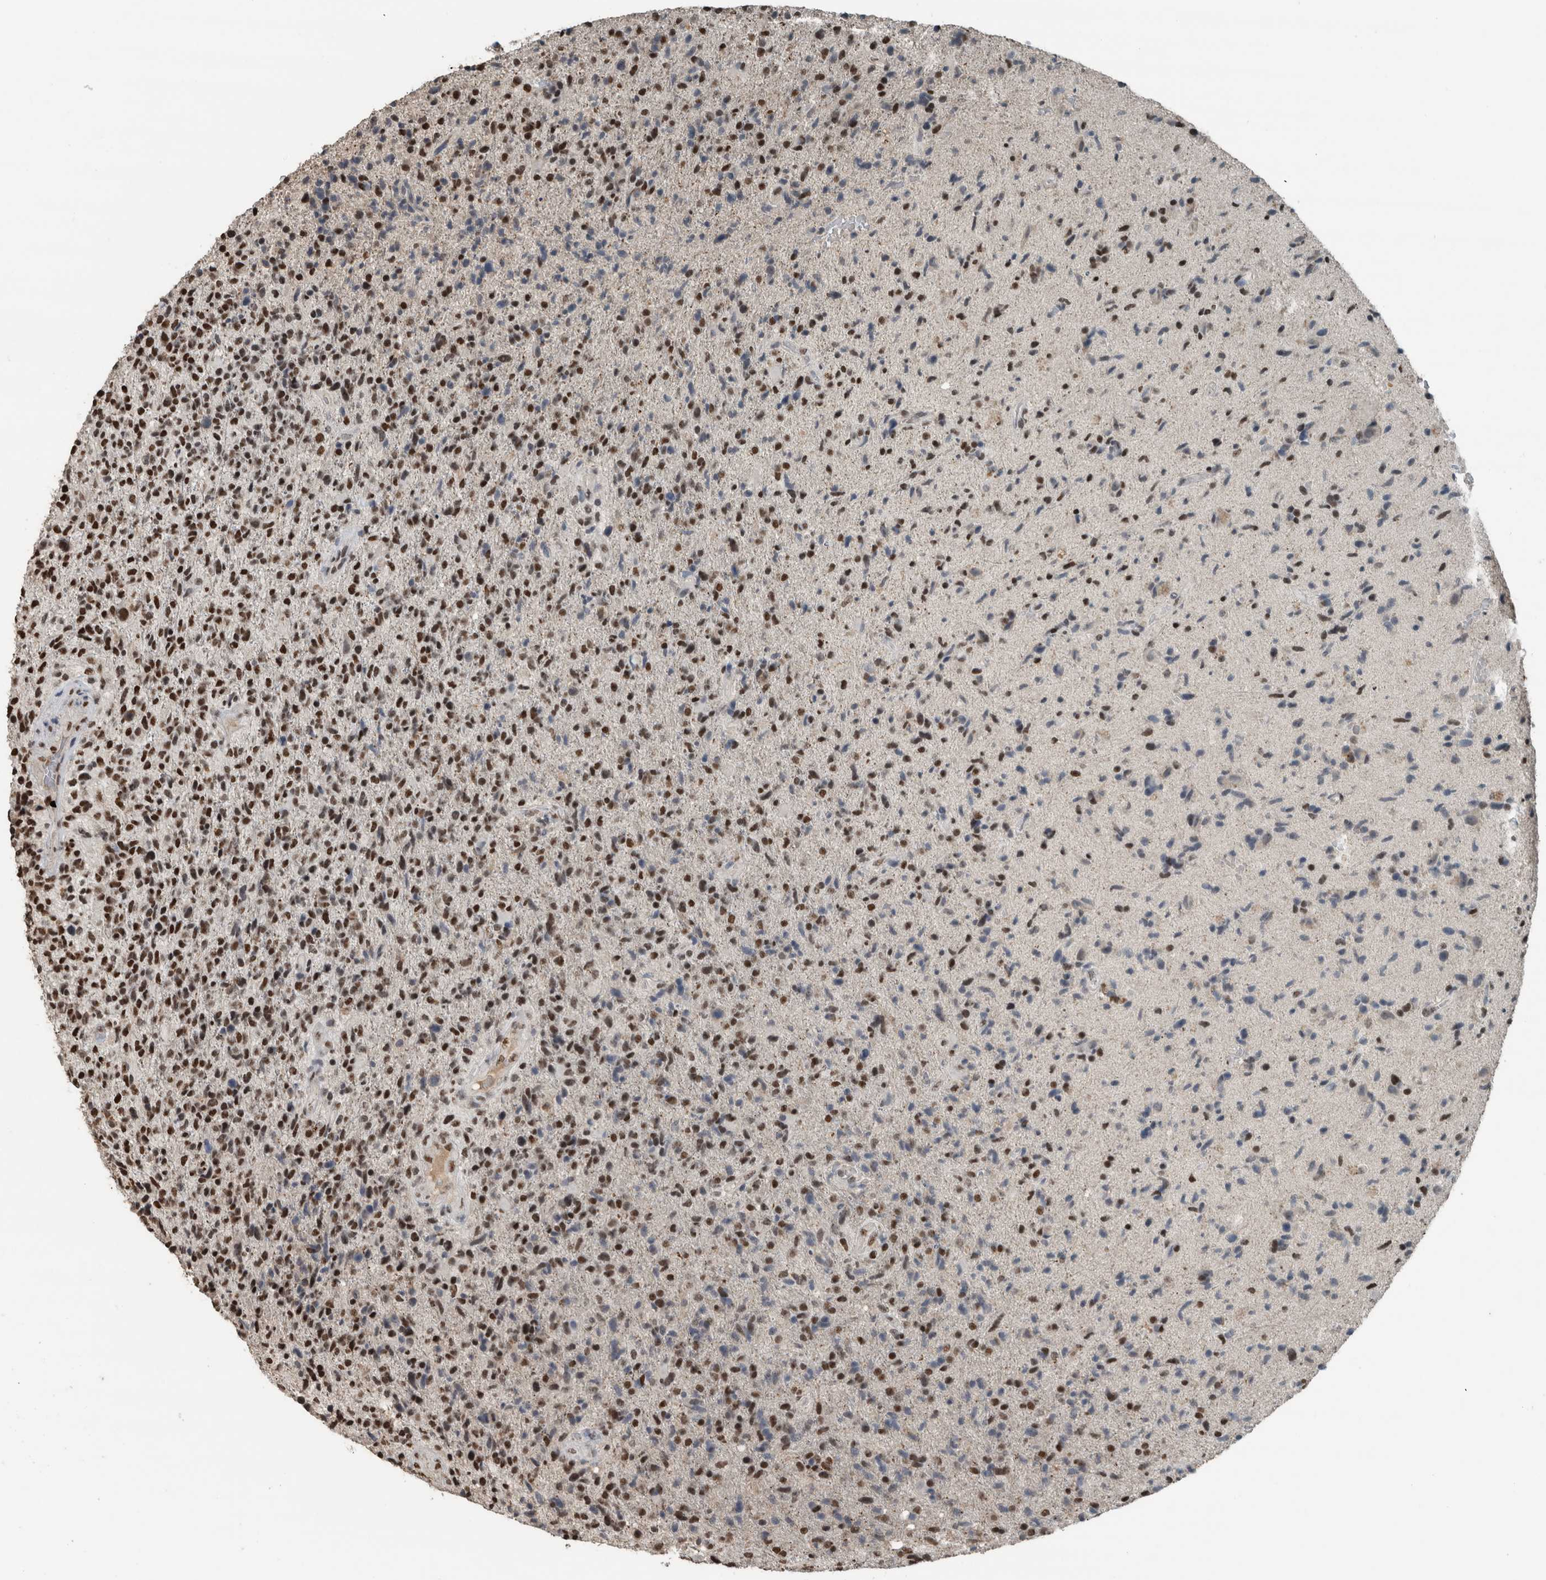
{"staining": {"intensity": "strong", "quantity": ">75%", "location": "nuclear"}, "tissue": "glioma", "cell_type": "Tumor cells", "image_type": "cancer", "snomed": [{"axis": "morphology", "description": "Glioma, malignant, High grade"}, {"axis": "topography", "description": "Brain"}], "caption": "This micrograph displays IHC staining of glioma, with high strong nuclear staining in about >75% of tumor cells.", "gene": "ZNF24", "patient": {"sex": "male", "age": 72}}